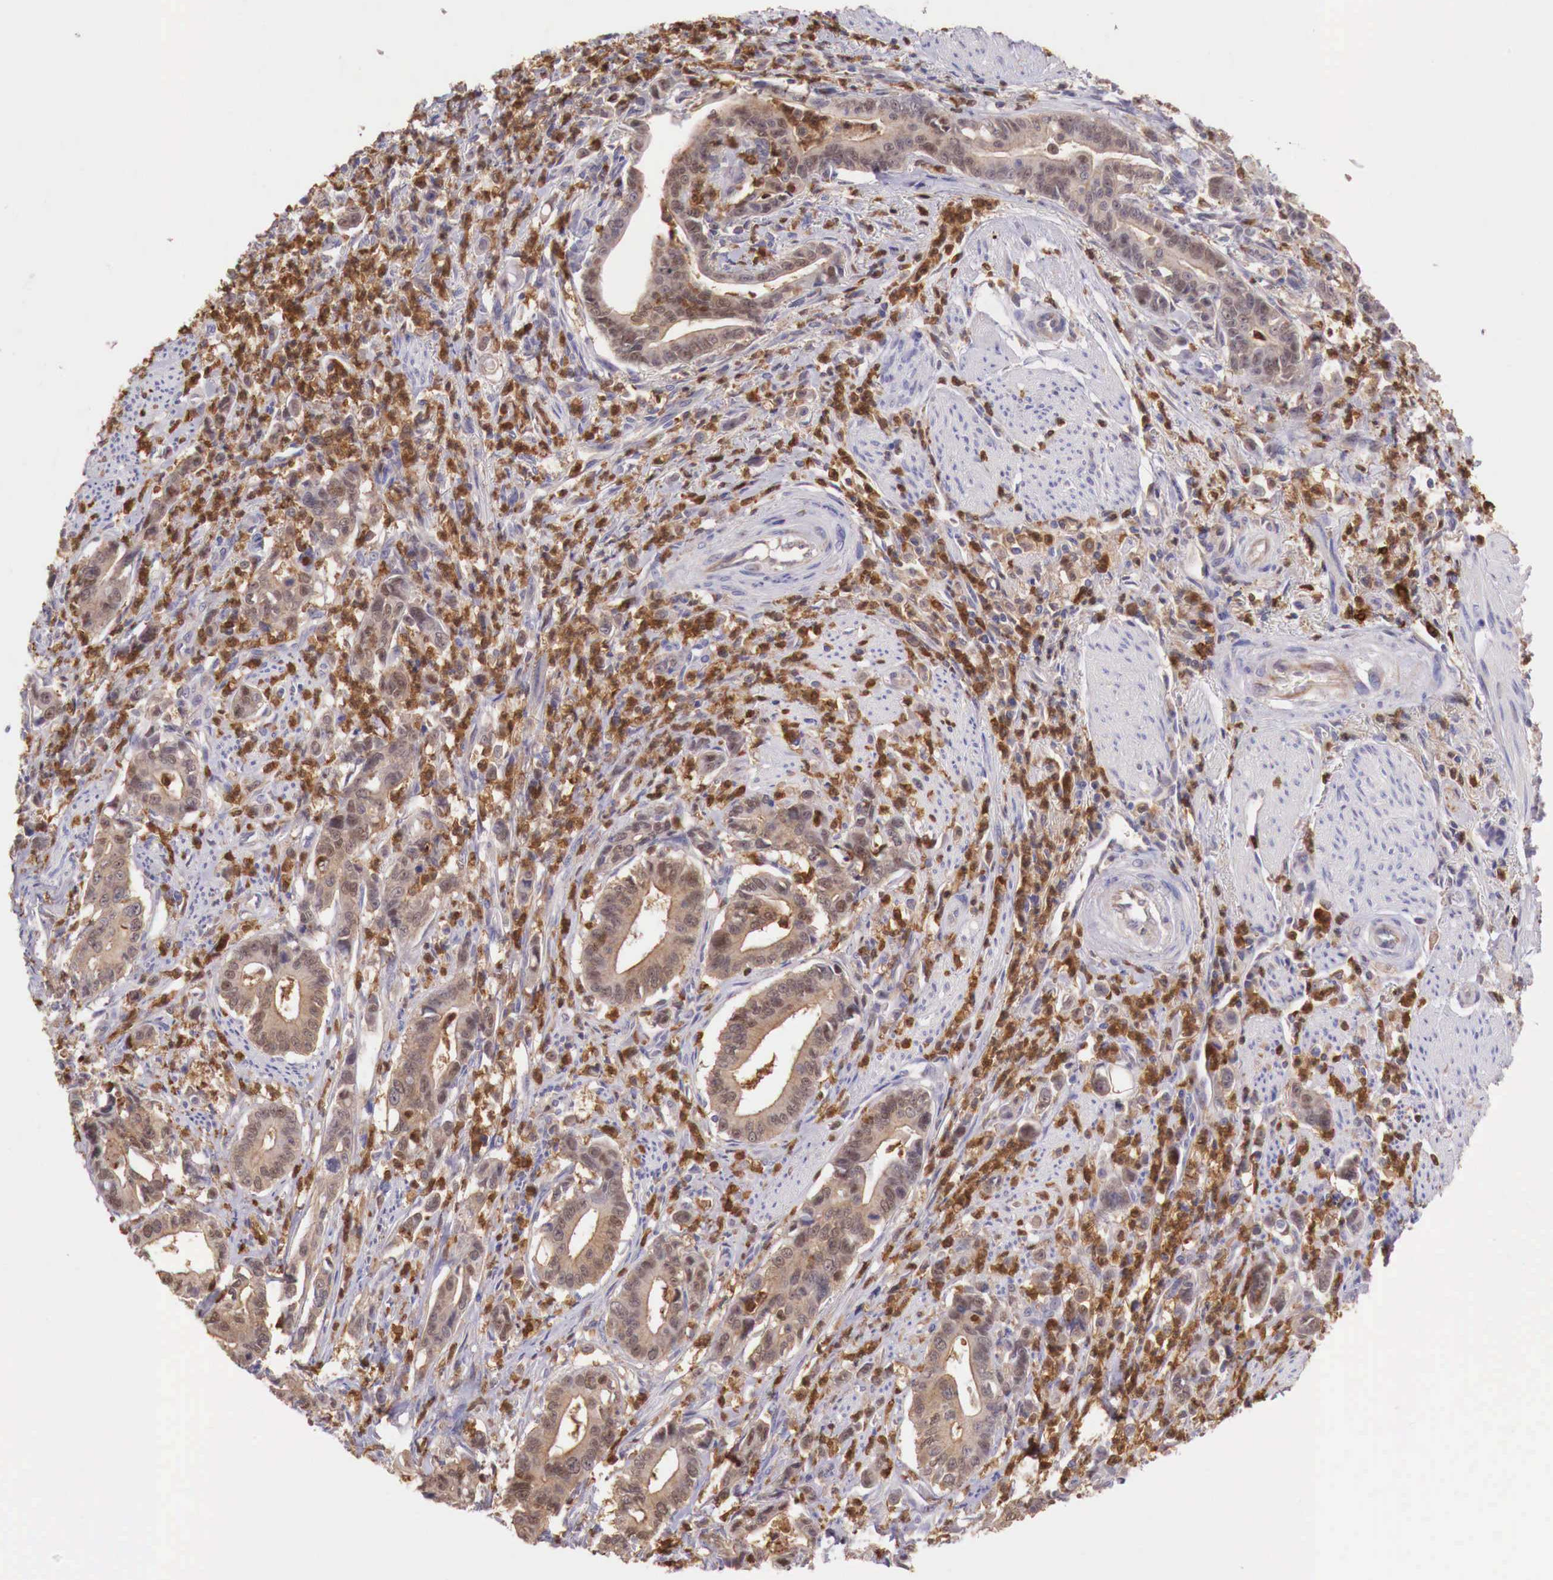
{"staining": {"intensity": "weak", "quantity": ">75%", "location": "cytoplasmic/membranous"}, "tissue": "stomach cancer", "cell_type": "Tumor cells", "image_type": "cancer", "snomed": [{"axis": "morphology", "description": "Adenocarcinoma, NOS"}, {"axis": "topography", "description": "Stomach"}], "caption": "Immunohistochemistry (IHC) (DAB) staining of stomach adenocarcinoma exhibits weak cytoplasmic/membranous protein positivity in about >75% of tumor cells.", "gene": "GAB2", "patient": {"sex": "female", "age": 76}}